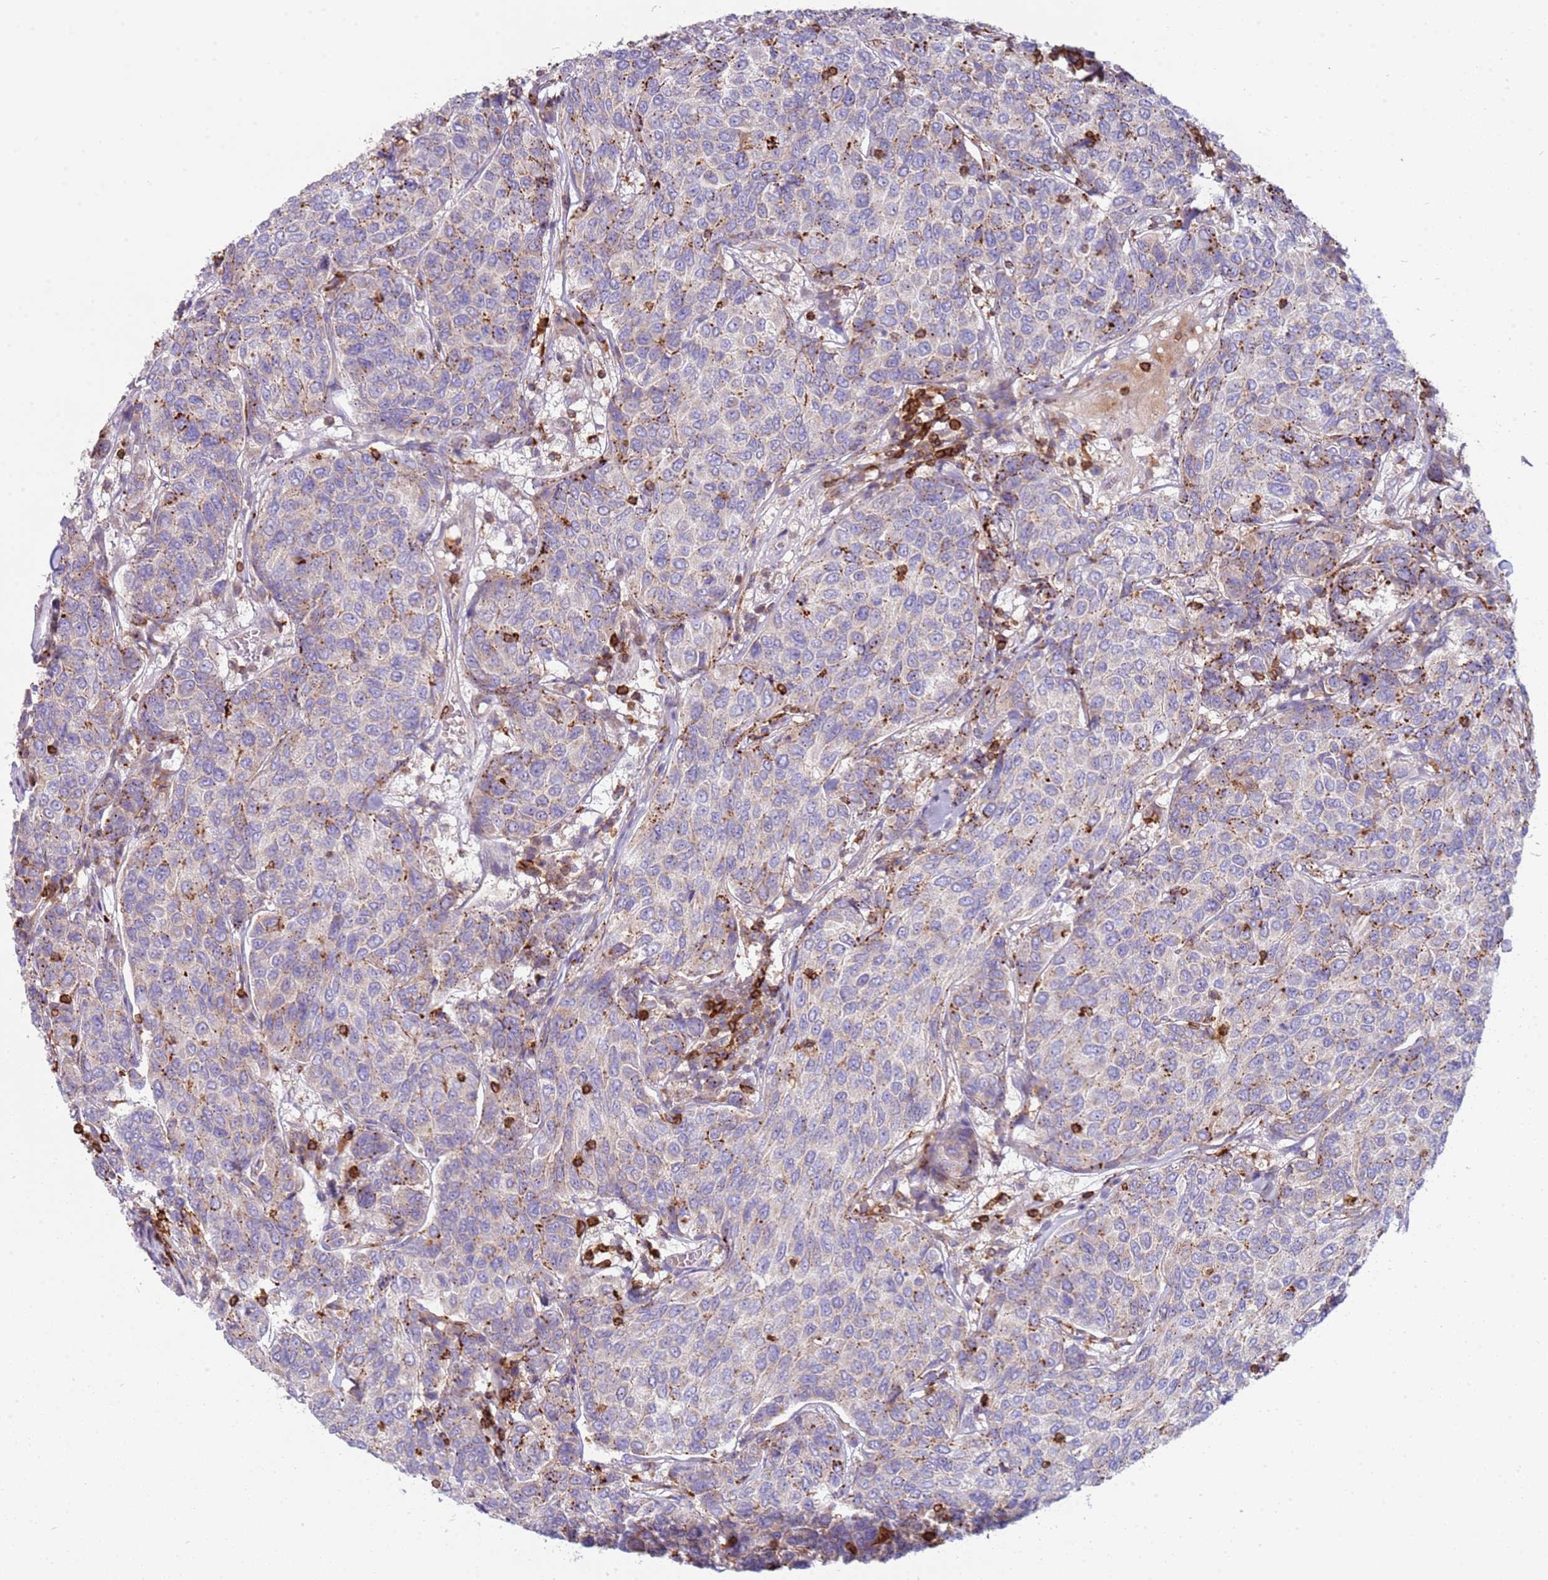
{"staining": {"intensity": "strong", "quantity": "<25%", "location": "cytoplasmic/membranous"}, "tissue": "breast cancer", "cell_type": "Tumor cells", "image_type": "cancer", "snomed": [{"axis": "morphology", "description": "Duct carcinoma"}, {"axis": "topography", "description": "Breast"}], "caption": "An image of breast cancer (intraductal carcinoma) stained for a protein shows strong cytoplasmic/membranous brown staining in tumor cells. The staining is performed using DAB (3,3'-diaminobenzidine) brown chromogen to label protein expression. The nuclei are counter-stained blue using hematoxylin.", "gene": "TTPAL", "patient": {"sex": "female", "age": 55}}